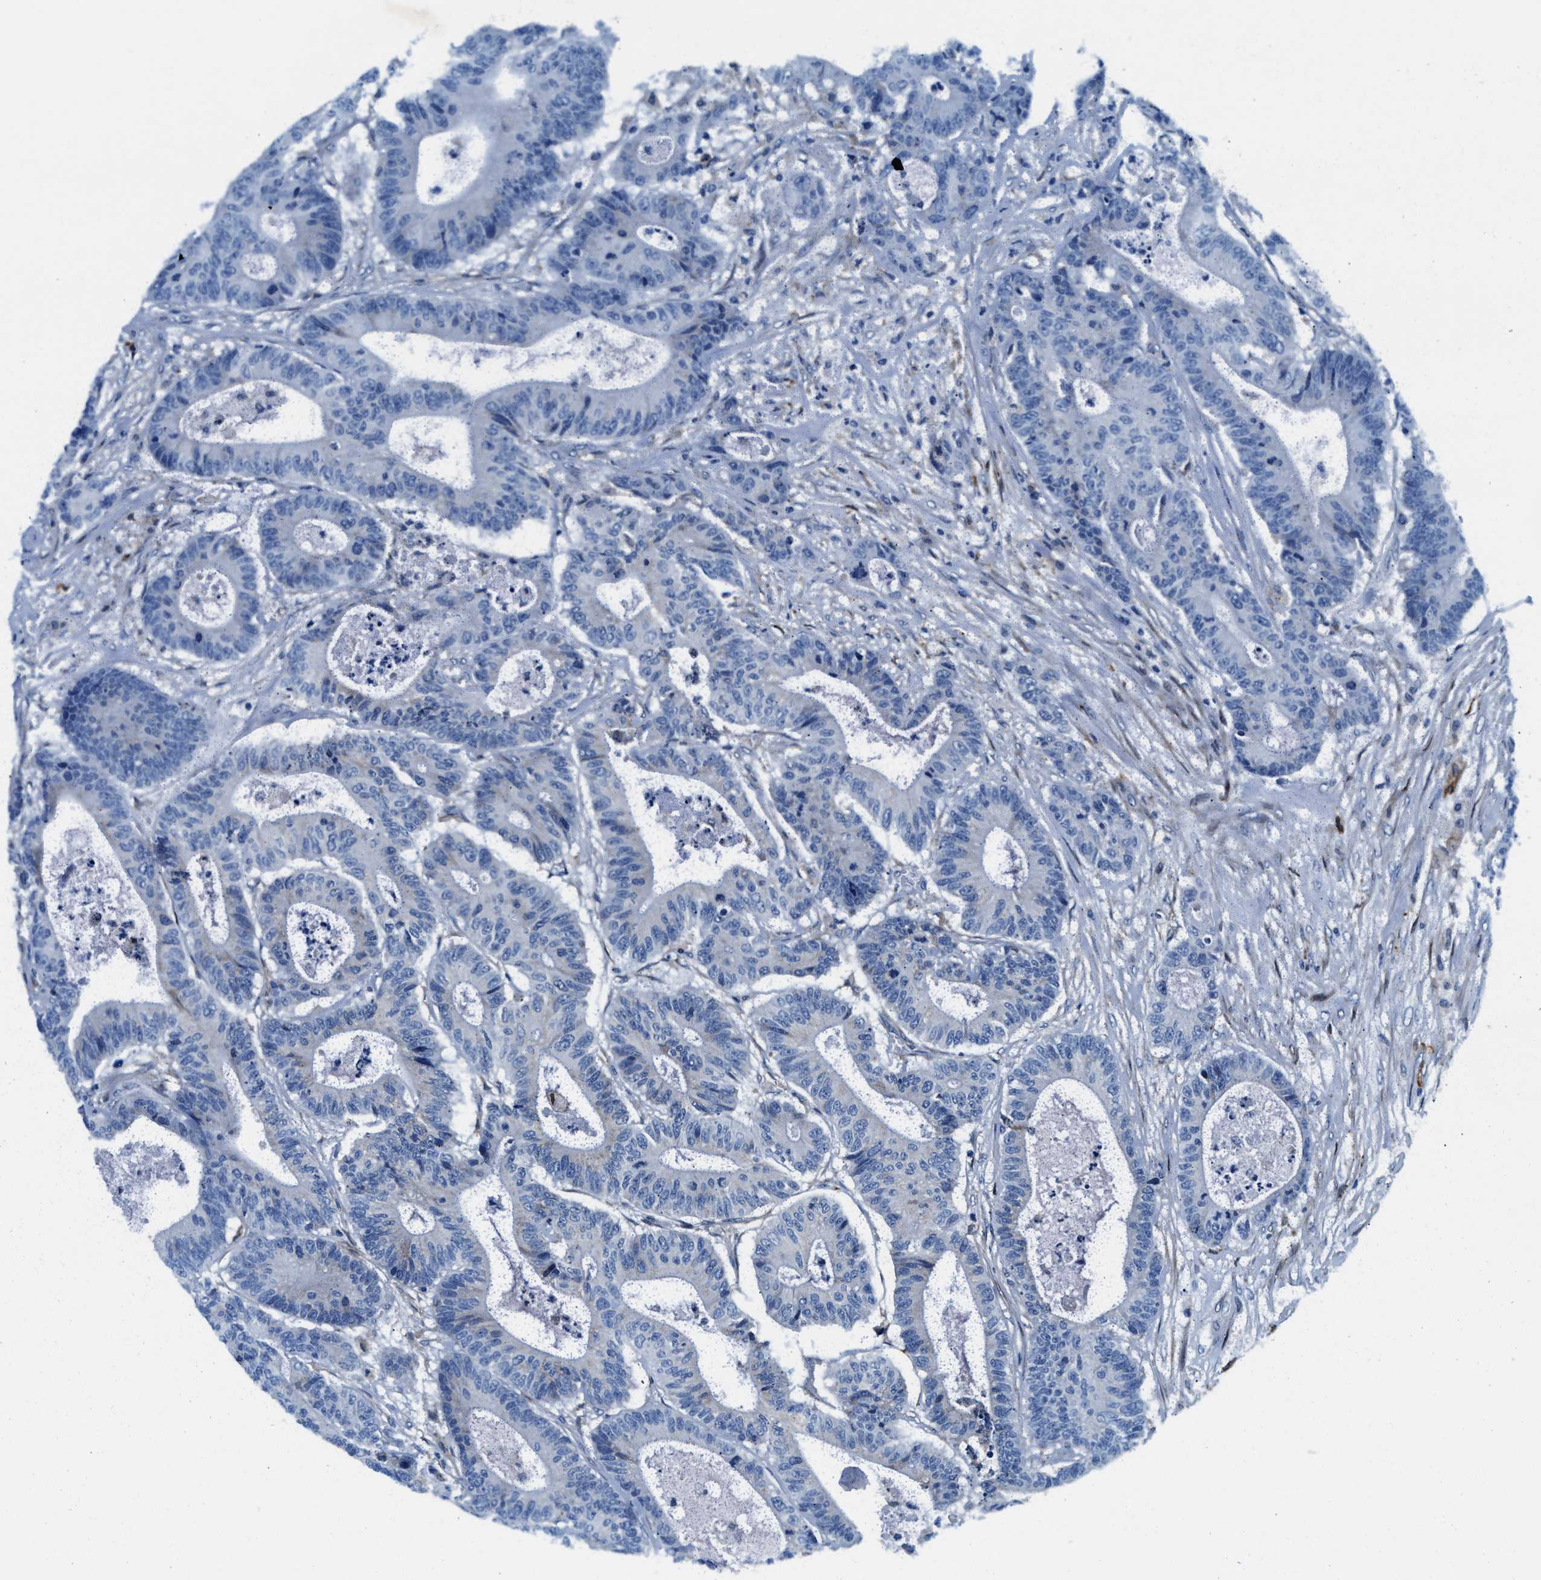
{"staining": {"intensity": "negative", "quantity": "none", "location": "none"}, "tissue": "colorectal cancer", "cell_type": "Tumor cells", "image_type": "cancer", "snomed": [{"axis": "morphology", "description": "Adenocarcinoma, NOS"}, {"axis": "topography", "description": "Colon"}], "caption": "Colorectal adenocarcinoma was stained to show a protein in brown. There is no significant positivity in tumor cells.", "gene": "SLFN11", "patient": {"sex": "female", "age": 84}}